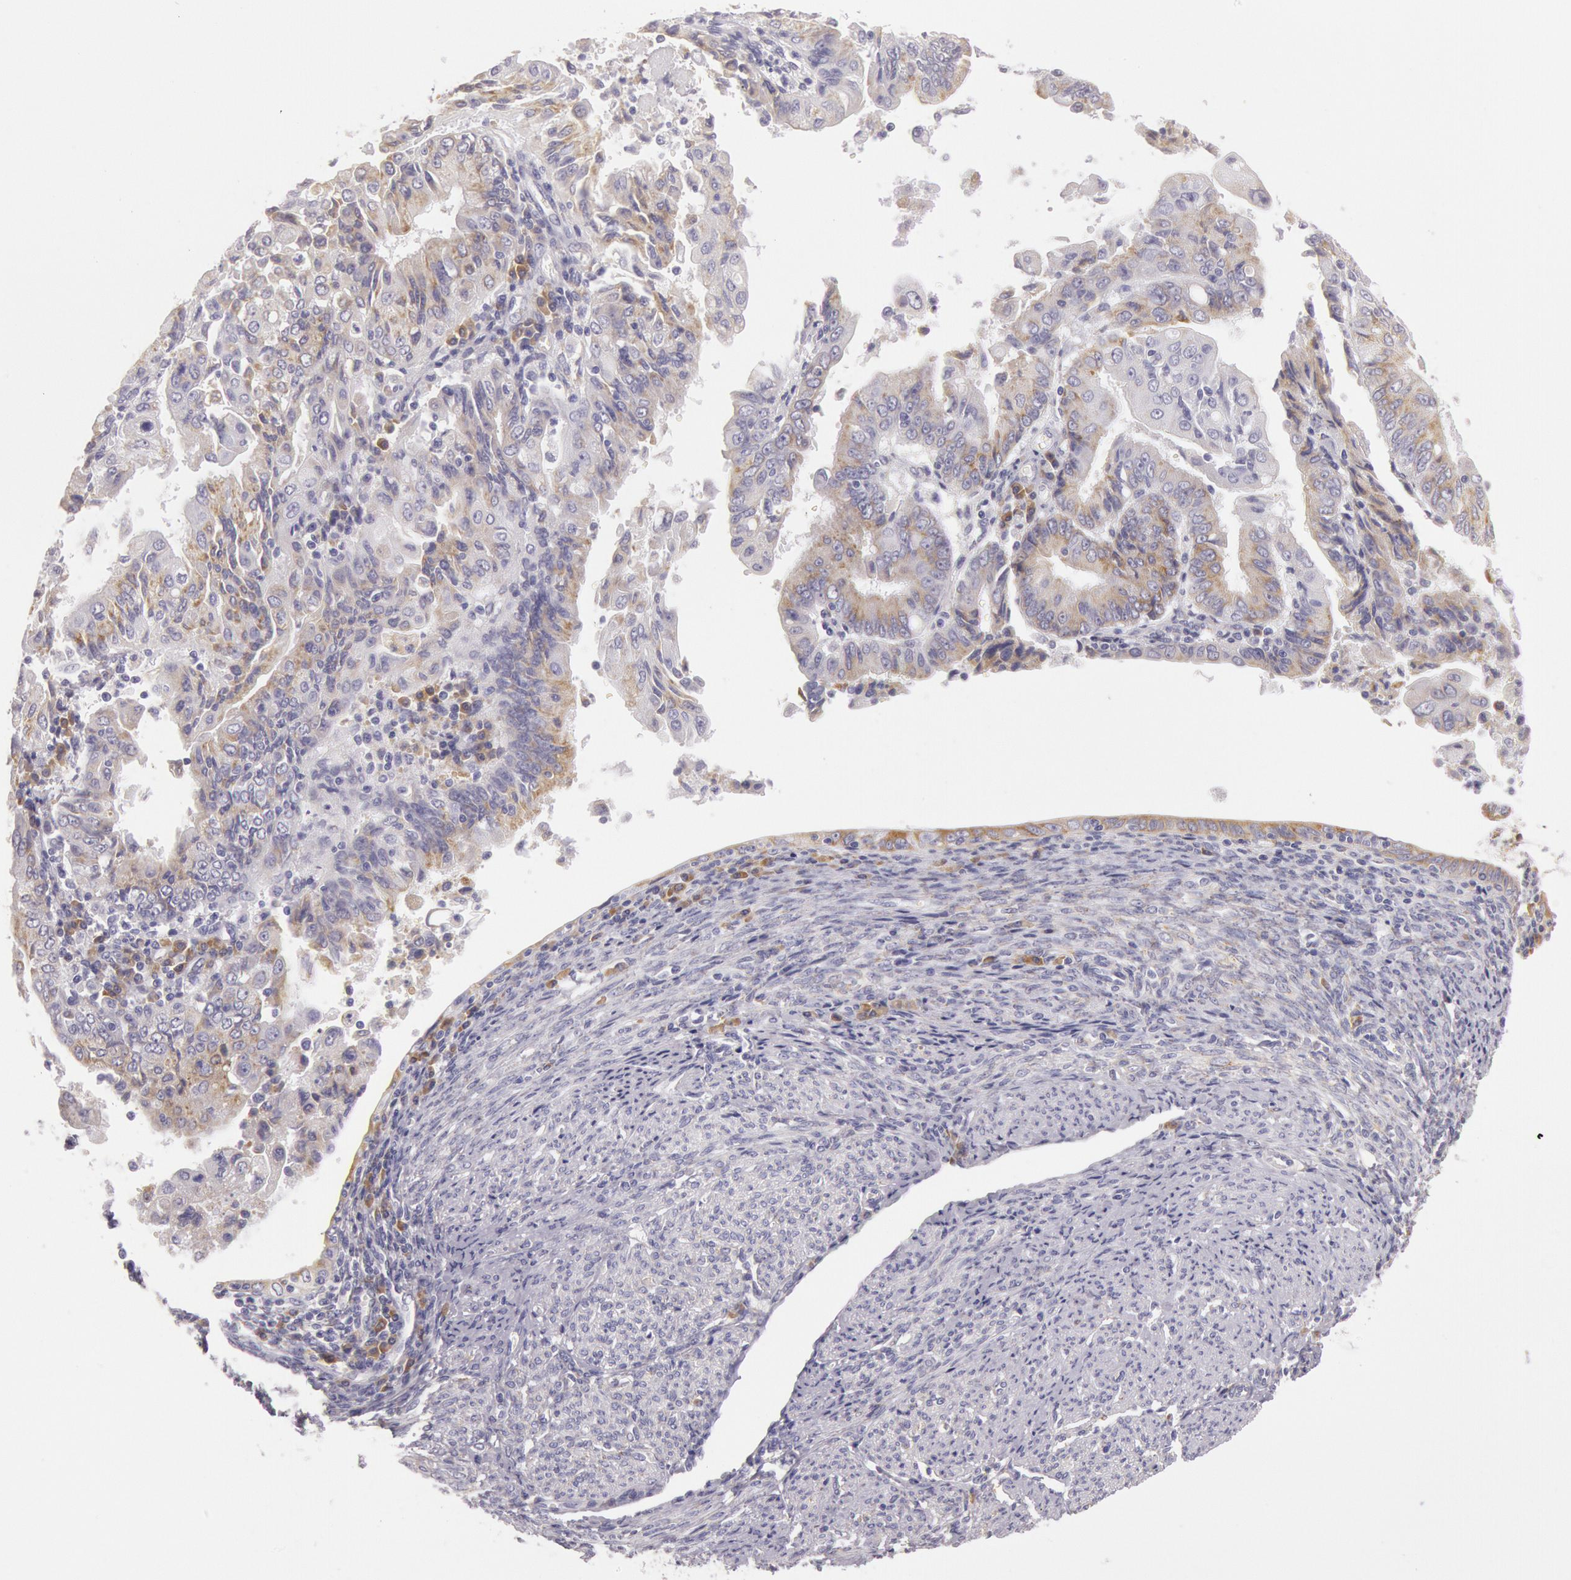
{"staining": {"intensity": "weak", "quantity": "25%-75%", "location": "cytoplasmic/membranous"}, "tissue": "endometrial cancer", "cell_type": "Tumor cells", "image_type": "cancer", "snomed": [{"axis": "morphology", "description": "Adenocarcinoma, NOS"}, {"axis": "topography", "description": "Endometrium"}], "caption": "A micrograph of adenocarcinoma (endometrial) stained for a protein displays weak cytoplasmic/membranous brown staining in tumor cells.", "gene": "CIDEB", "patient": {"sex": "female", "age": 75}}